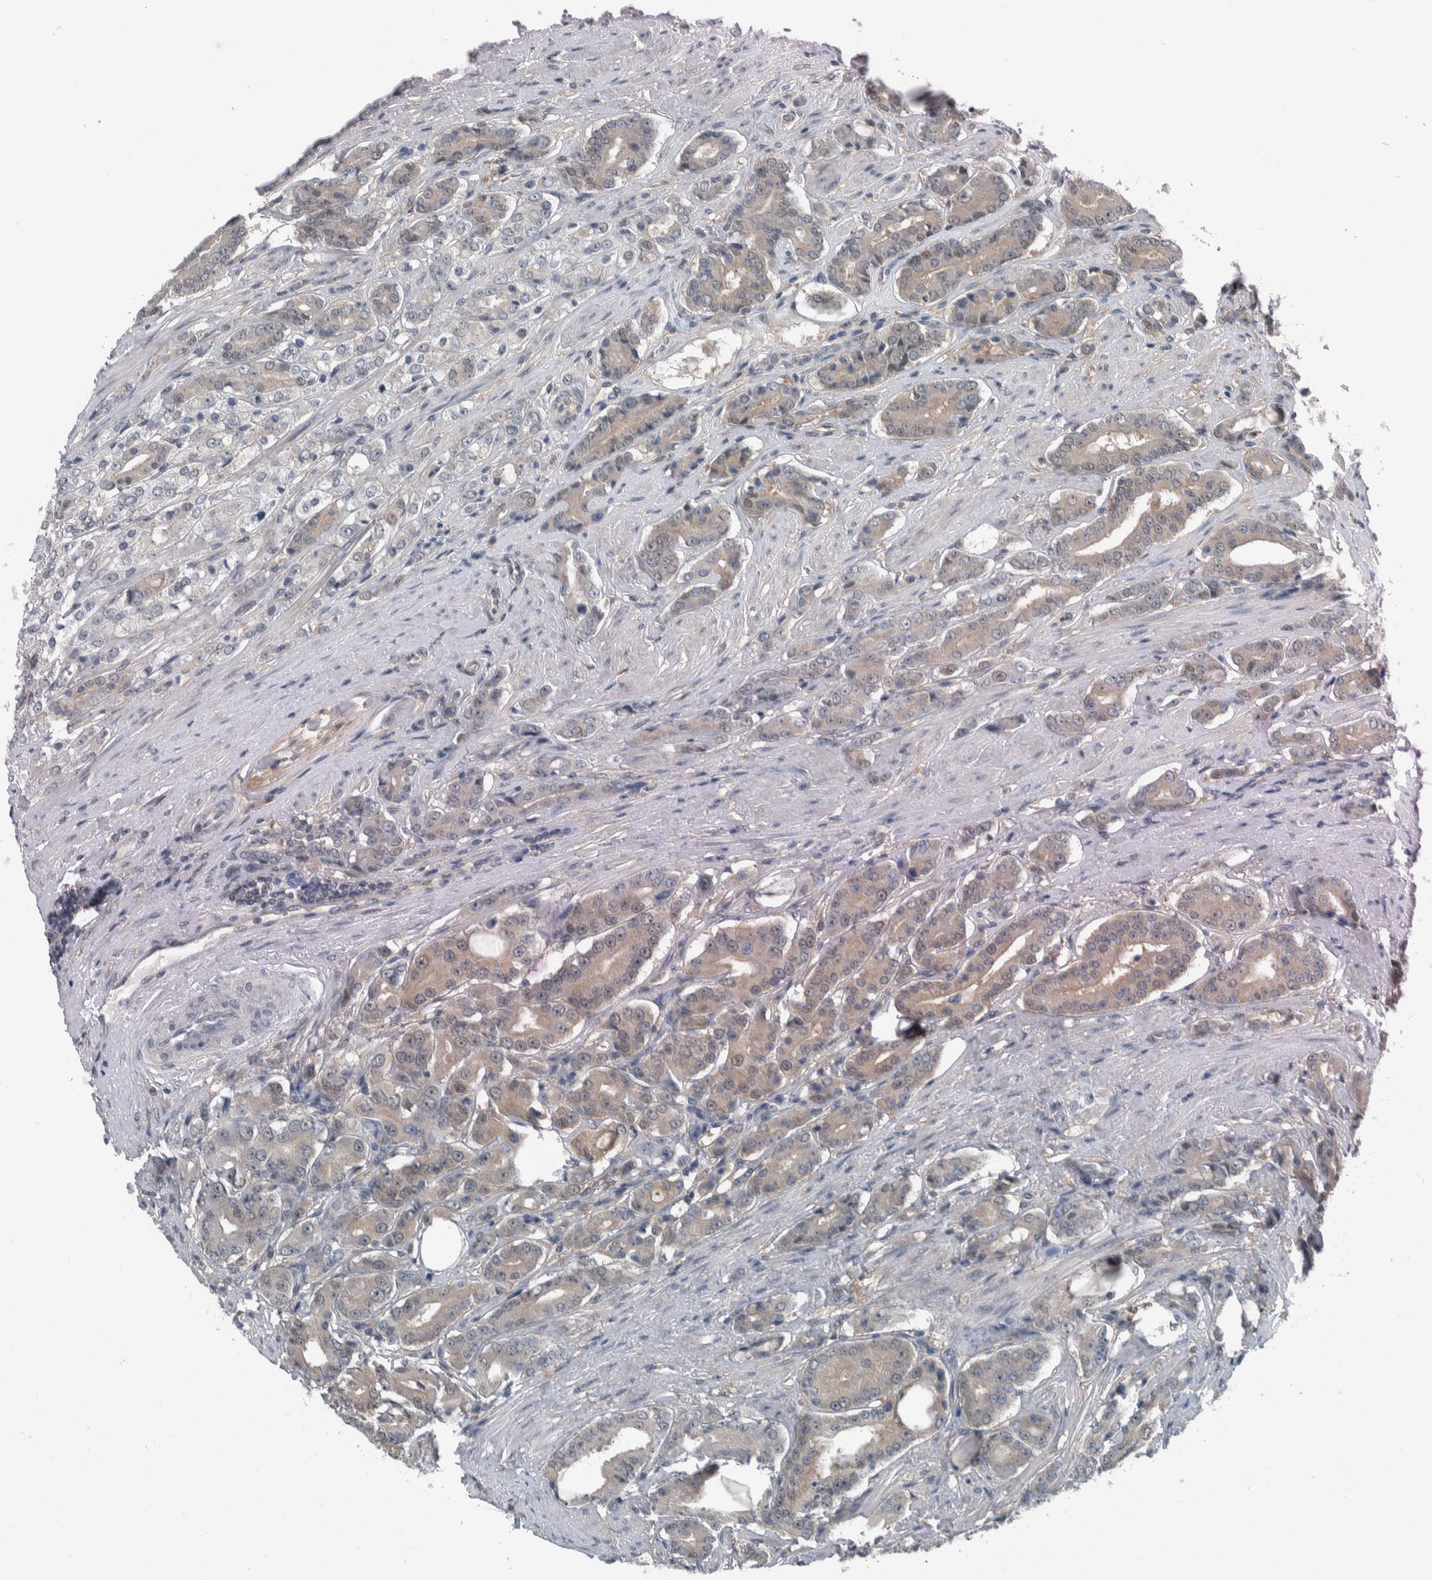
{"staining": {"intensity": "negative", "quantity": "none", "location": "none"}, "tissue": "prostate cancer", "cell_type": "Tumor cells", "image_type": "cancer", "snomed": [{"axis": "morphology", "description": "Adenocarcinoma, High grade"}, {"axis": "topography", "description": "Prostate"}], "caption": "DAB (3,3'-diaminobenzidine) immunohistochemical staining of human prostate cancer (high-grade adenocarcinoma) reveals no significant positivity in tumor cells. The staining was performed using DAB to visualize the protein expression in brown, while the nuclei were stained in blue with hematoxylin (Magnification: 20x).", "gene": "ALAD", "patient": {"sex": "male", "age": 71}}